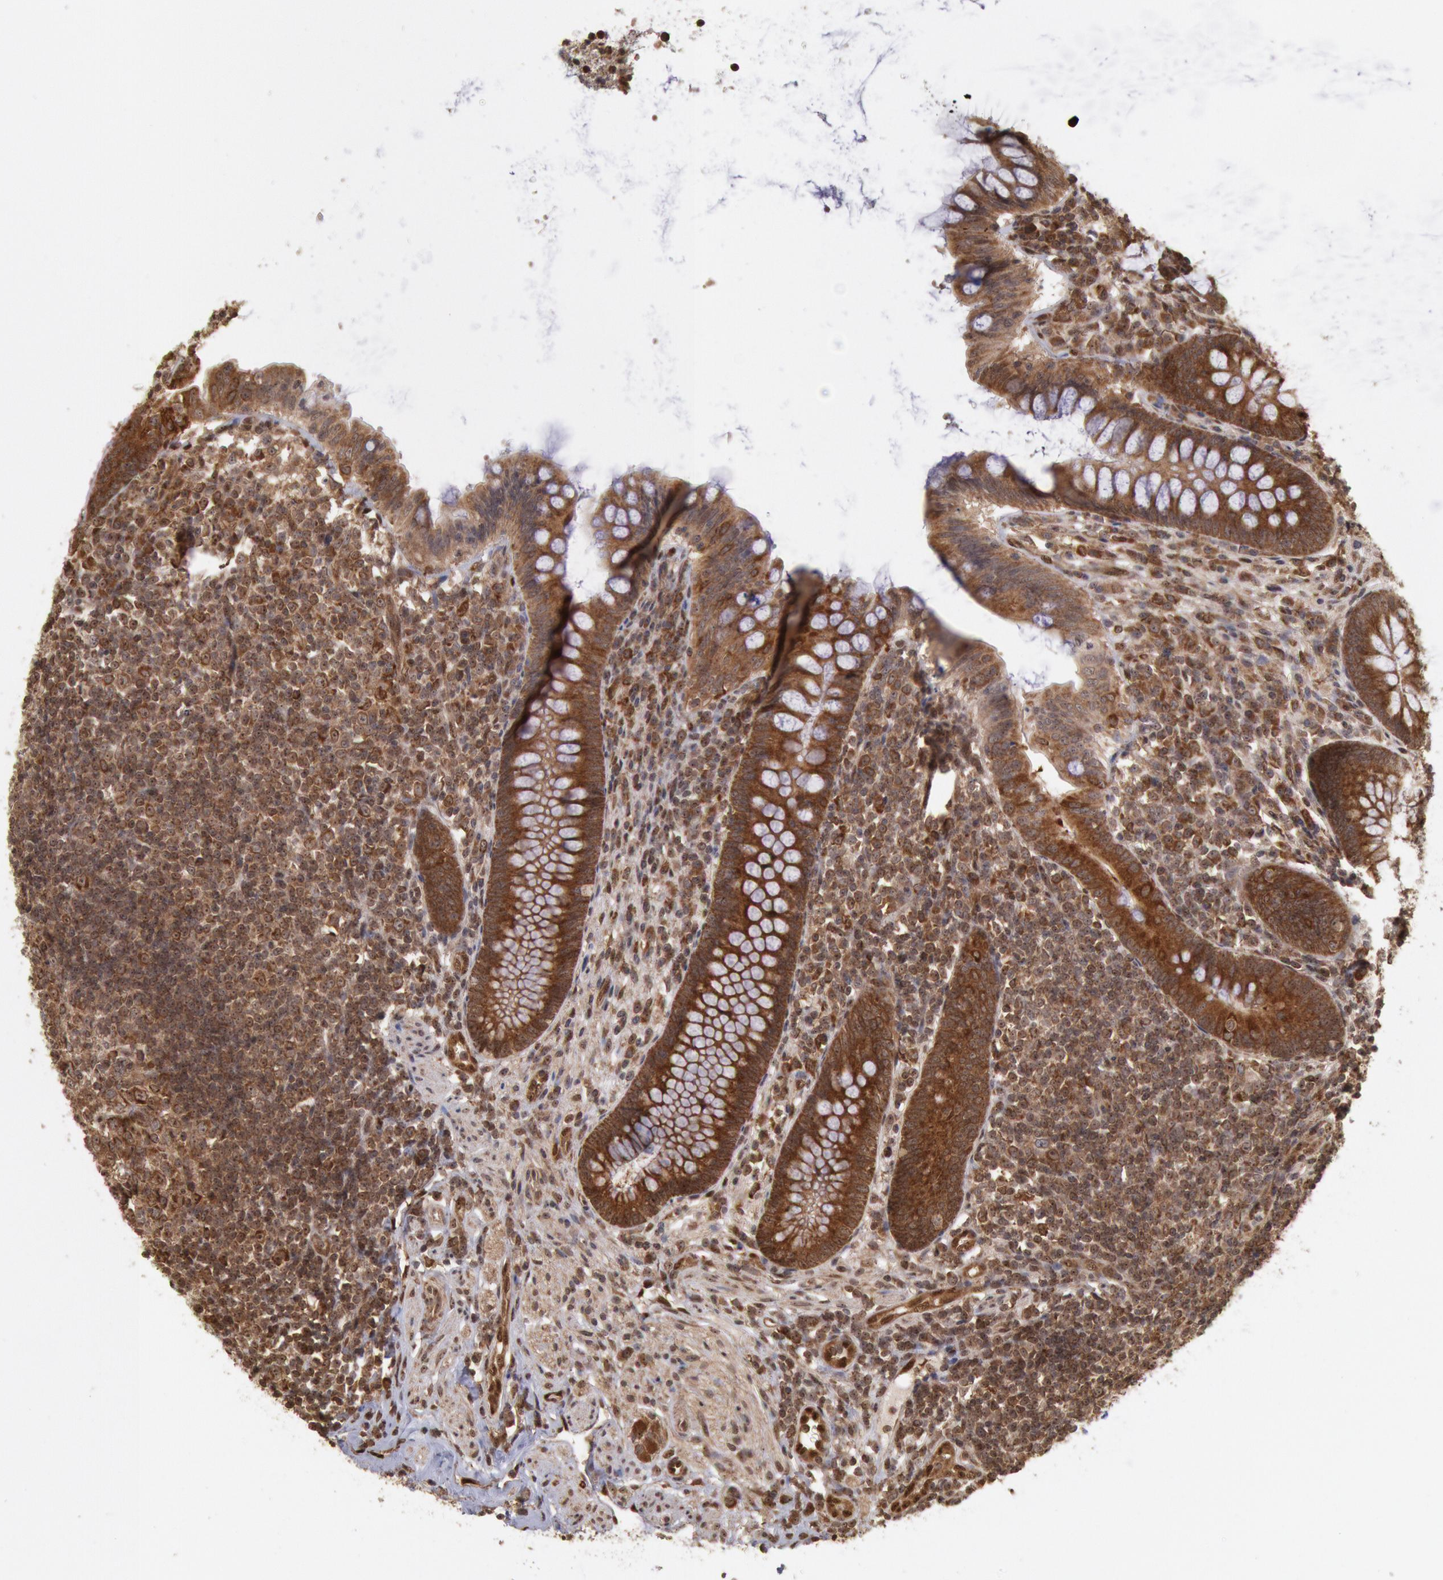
{"staining": {"intensity": "moderate", "quantity": ">75%", "location": "cytoplasmic/membranous"}, "tissue": "appendix", "cell_type": "Glandular cells", "image_type": "normal", "snomed": [{"axis": "morphology", "description": "Normal tissue, NOS"}, {"axis": "topography", "description": "Appendix"}], "caption": "Appendix stained for a protein shows moderate cytoplasmic/membranous positivity in glandular cells. Using DAB (brown) and hematoxylin (blue) stains, captured at high magnification using brightfield microscopy.", "gene": "STX17", "patient": {"sex": "female", "age": 66}}